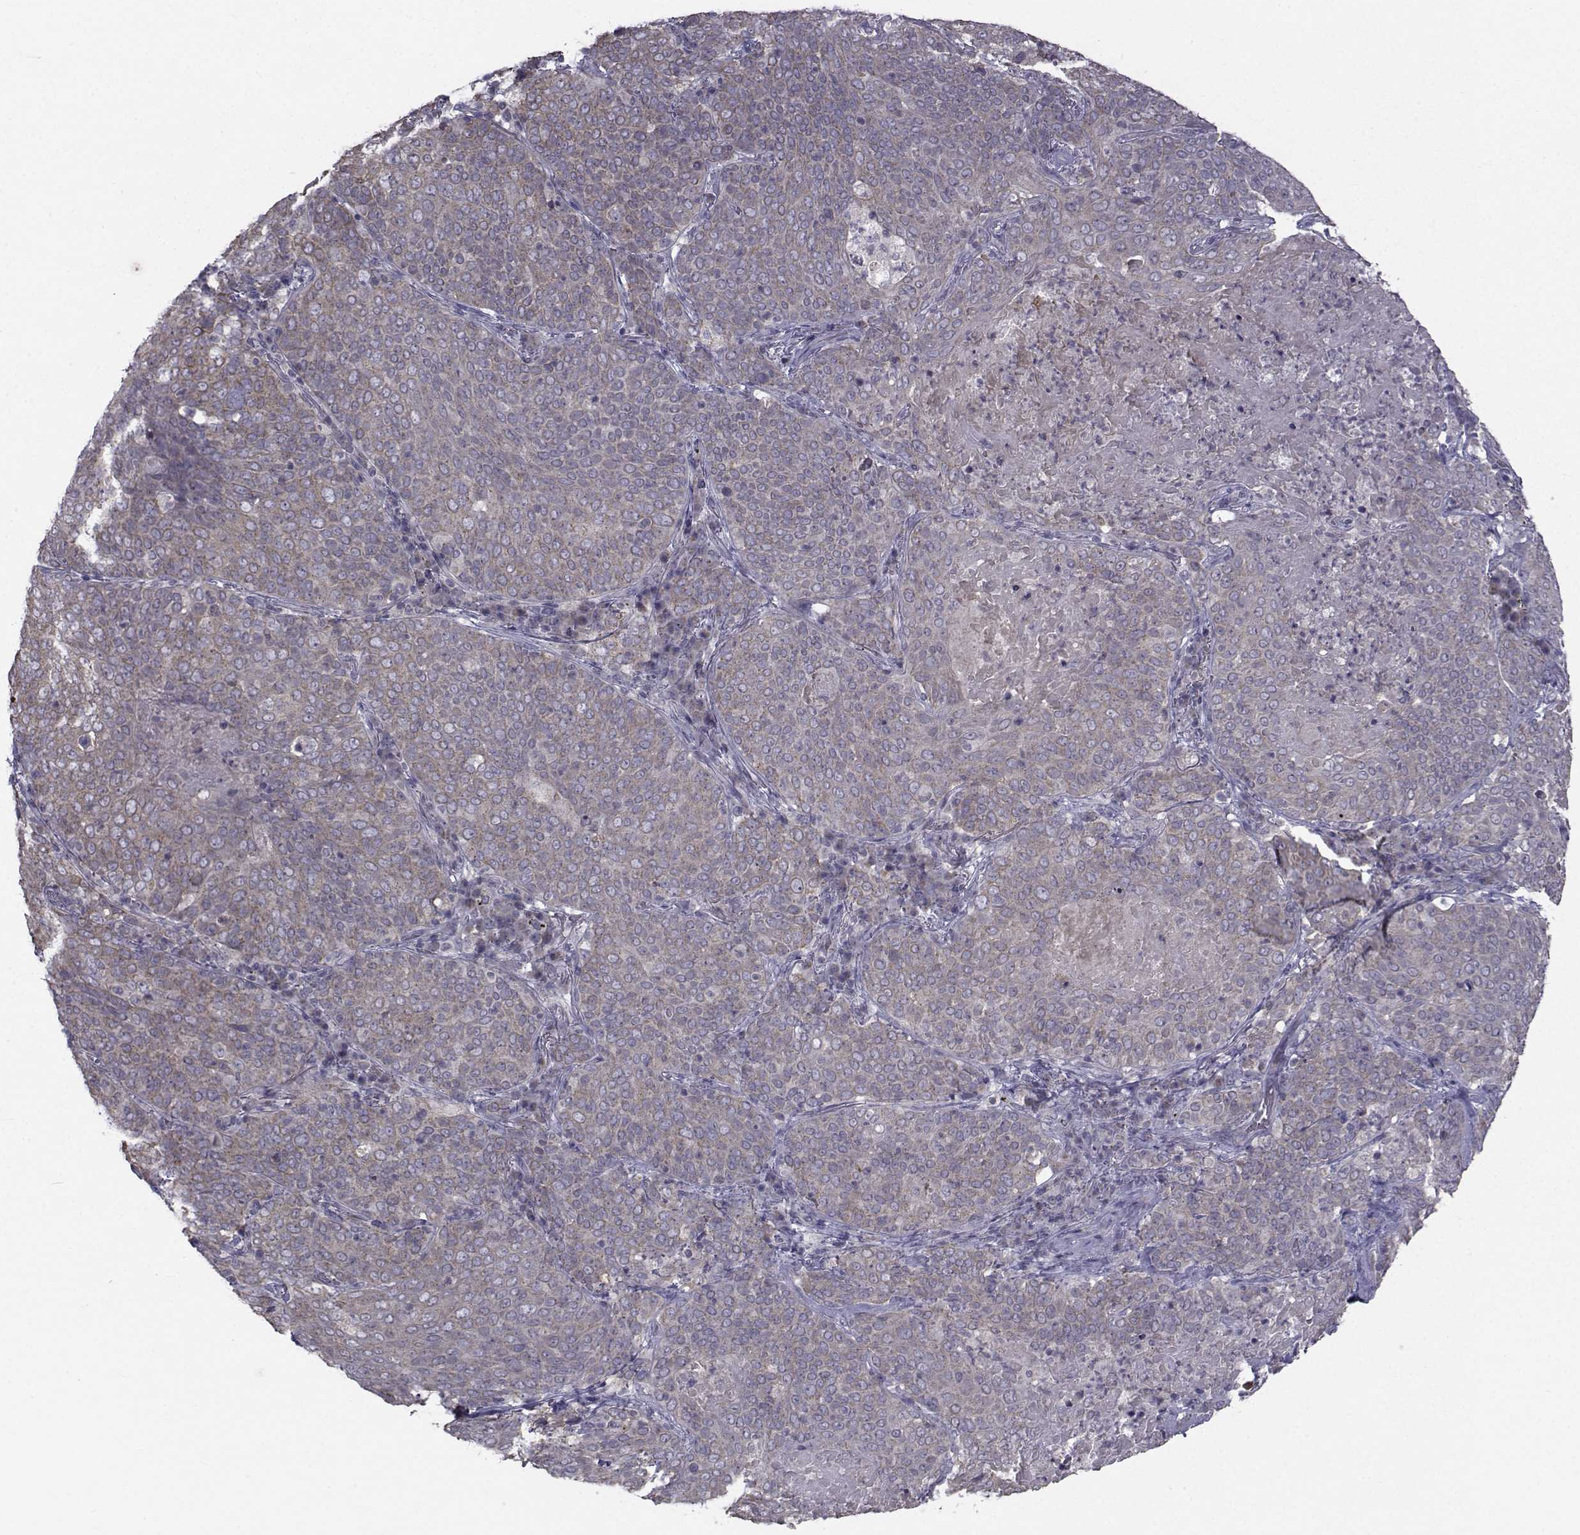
{"staining": {"intensity": "negative", "quantity": "none", "location": "none"}, "tissue": "lung cancer", "cell_type": "Tumor cells", "image_type": "cancer", "snomed": [{"axis": "morphology", "description": "Squamous cell carcinoma, NOS"}, {"axis": "topography", "description": "Lung"}], "caption": "High power microscopy image of an immunohistochemistry image of squamous cell carcinoma (lung), revealing no significant positivity in tumor cells. Nuclei are stained in blue.", "gene": "ANGPT1", "patient": {"sex": "male", "age": 82}}